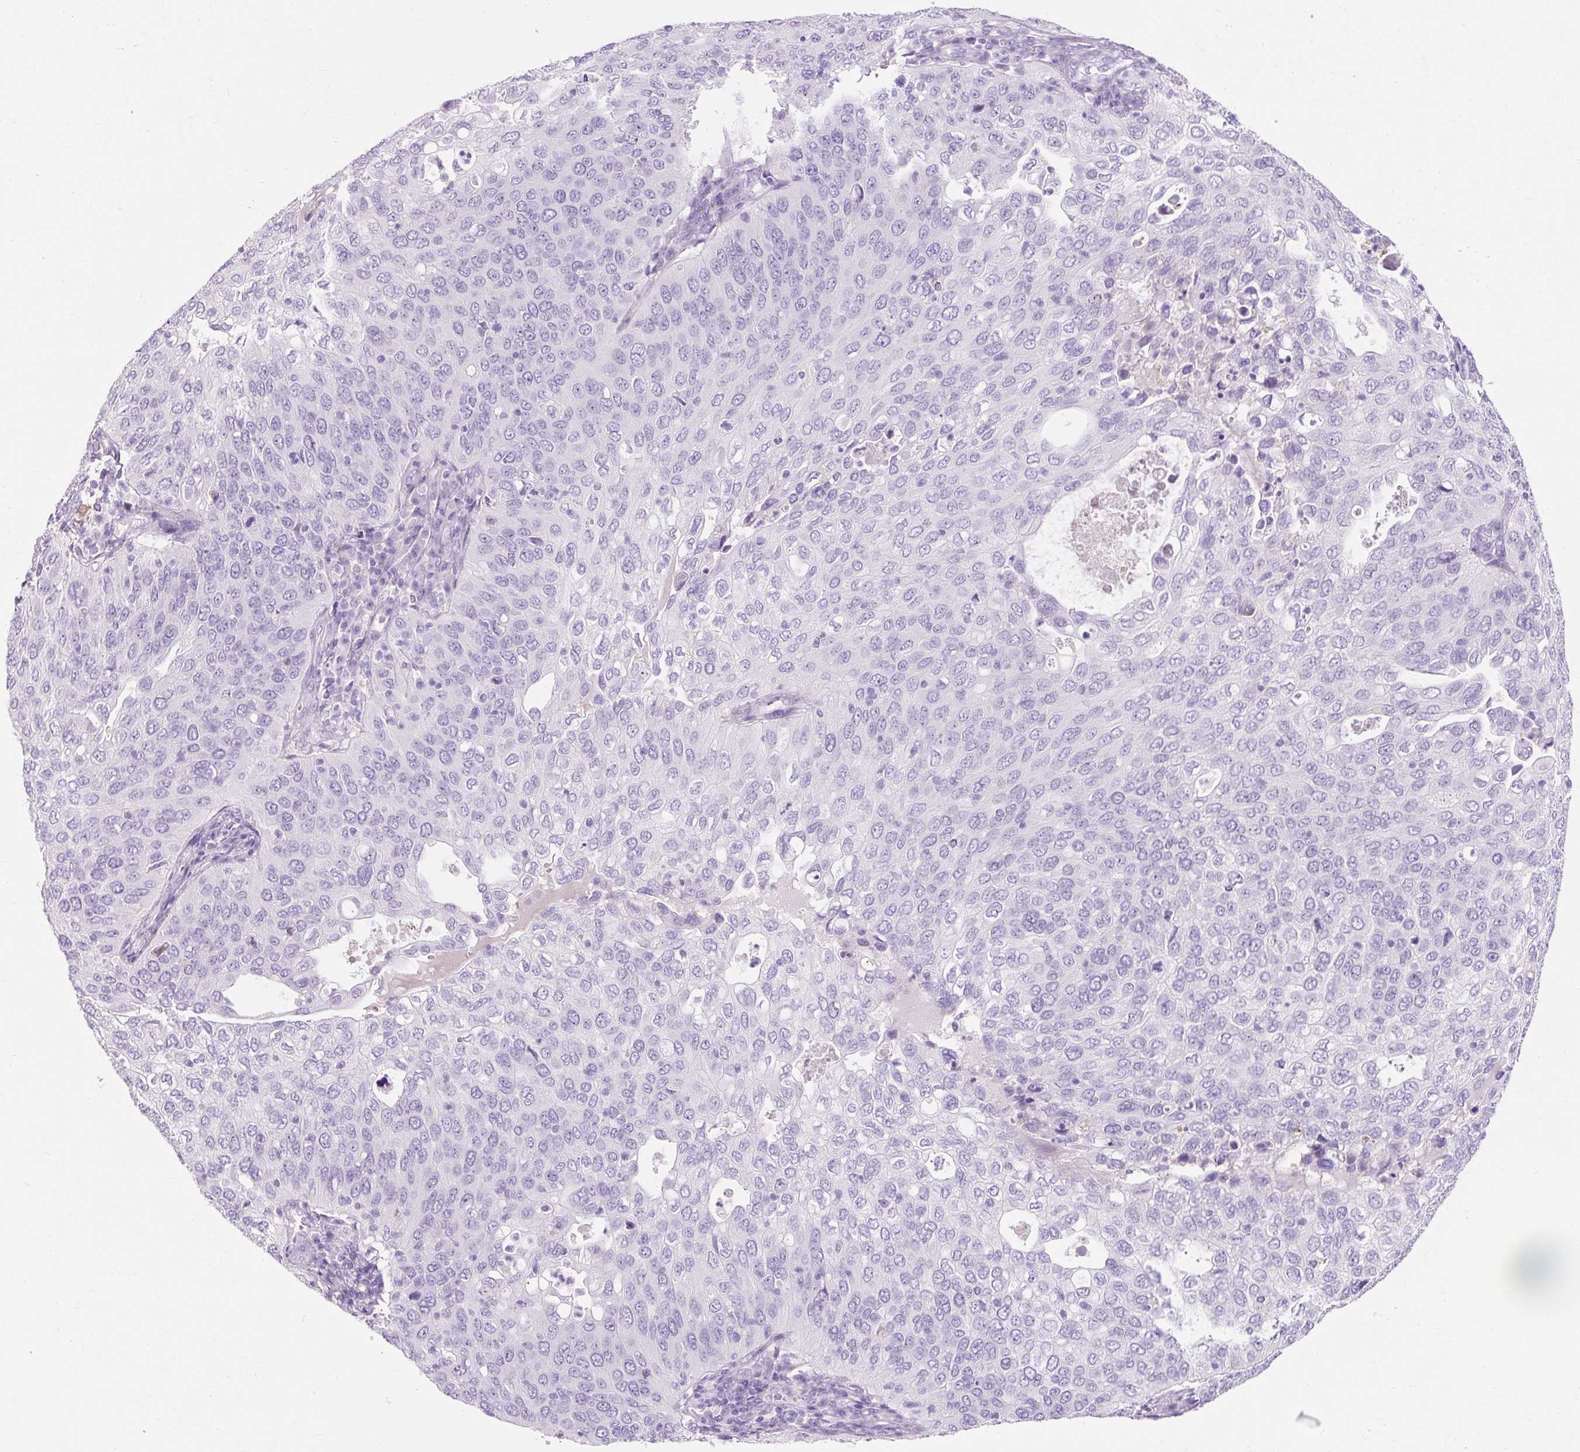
{"staining": {"intensity": "negative", "quantity": "none", "location": "none"}, "tissue": "cervical cancer", "cell_type": "Tumor cells", "image_type": "cancer", "snomed": [{"axis": "morphology", "description": "Squamous cell carcinoma, NOS"}, {"axis": "topography", "description": "Cervix"}], "caption": "This is an IHC image of human cervical cancer. There is no staining in tumor cells.", "gene": "CLDN25", "patient": {"sex": "female", "age": 36}}